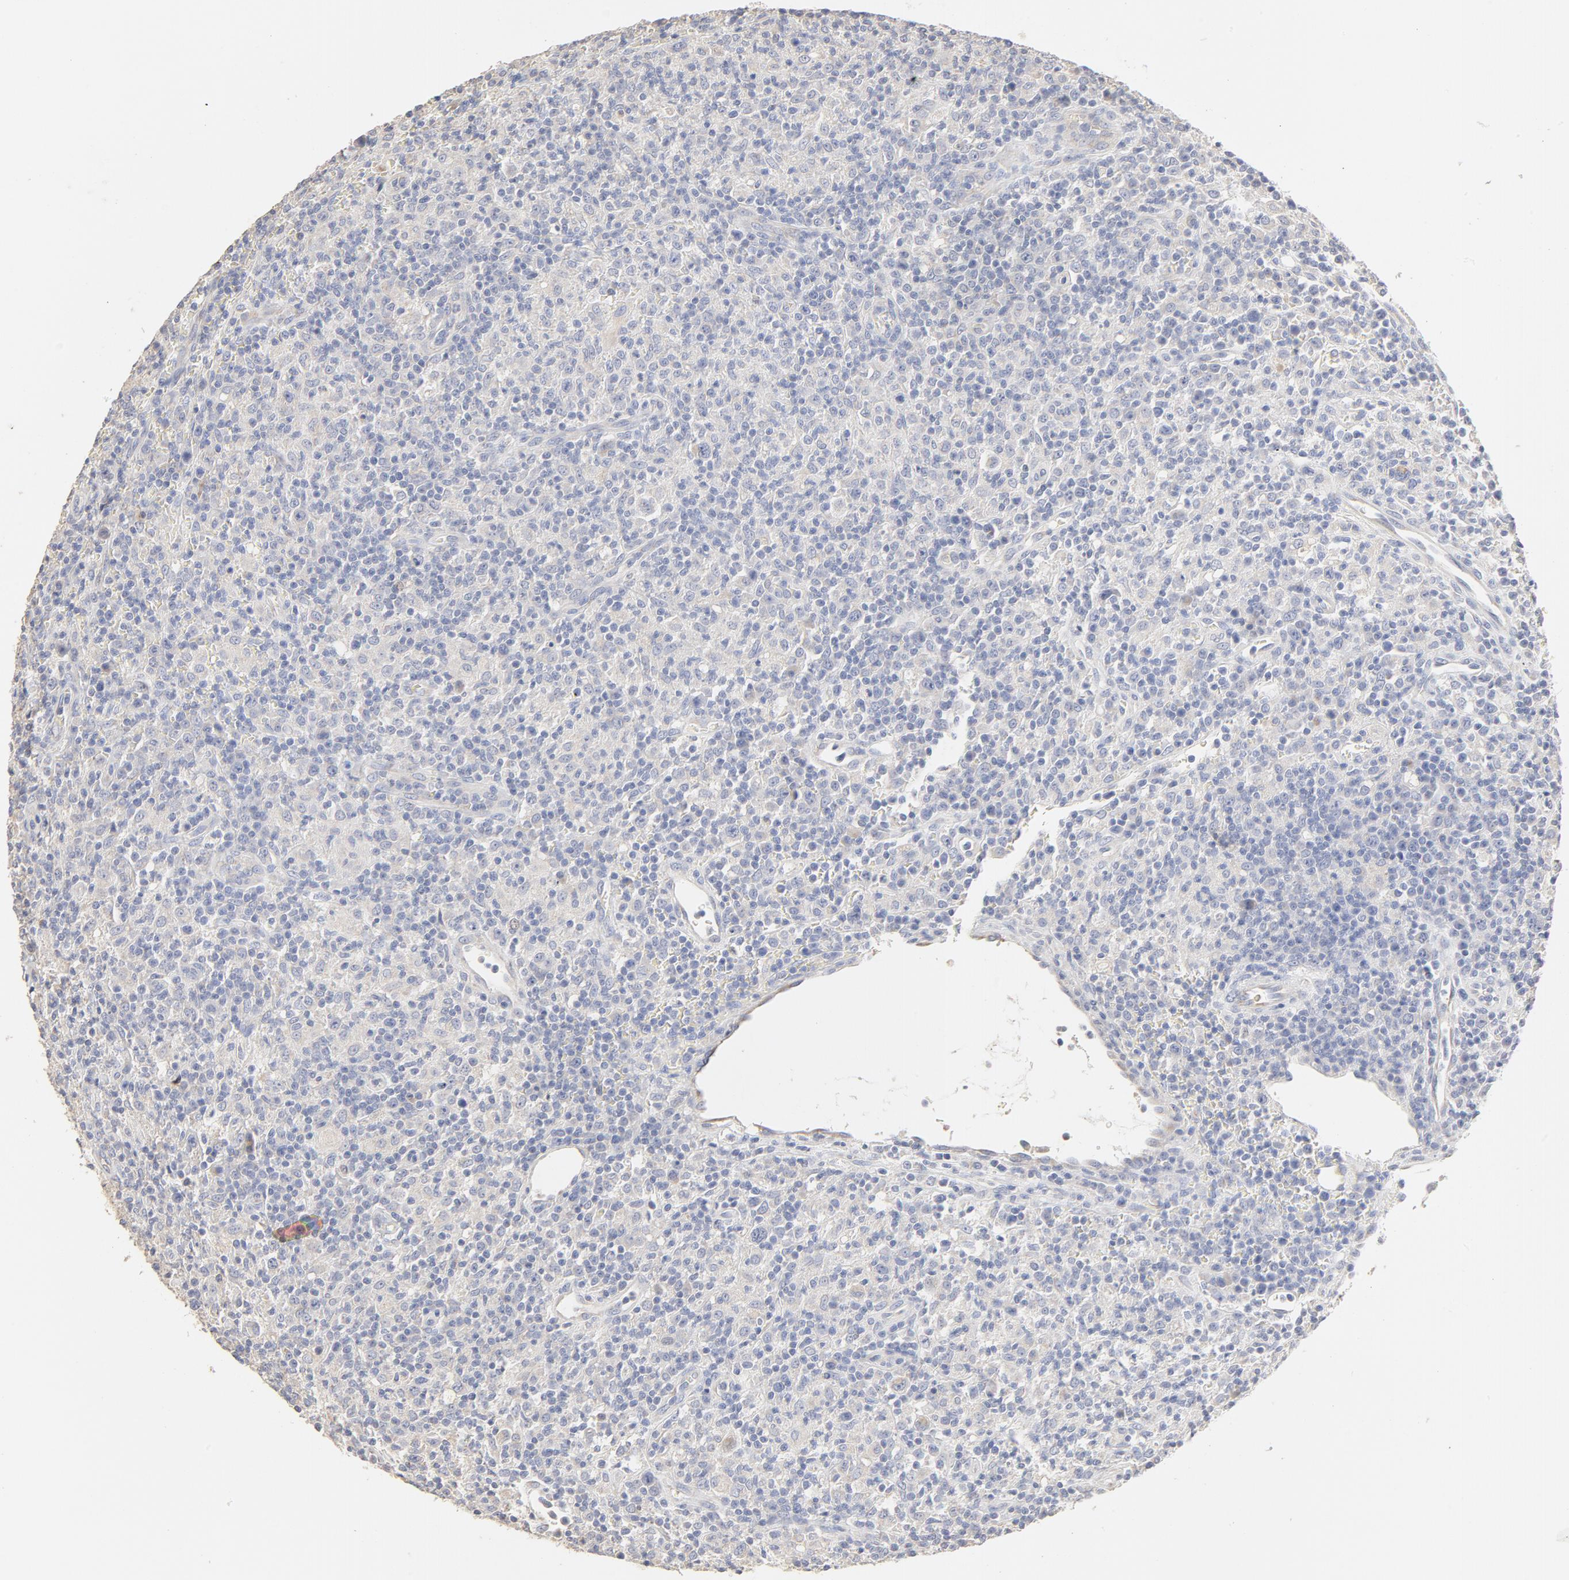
{"staining": {"intensity": "negative", "quantity": "none", "location": "none"}, "tissue": "lymphoma", "cell_type": "Tumor cells", "image_type": "cancer", "snomed": [{"axis": "morphology", "description": "Hodgkin's disease, NOS"}, {"axis": "topography", "description": "Lymph node"}], "caption": "A photomicrograph of human Hodgkin's disease is negative for staining in tumor cells.", "gene": "FCGBP", "patient": {"sex": "male", "age": 65}}